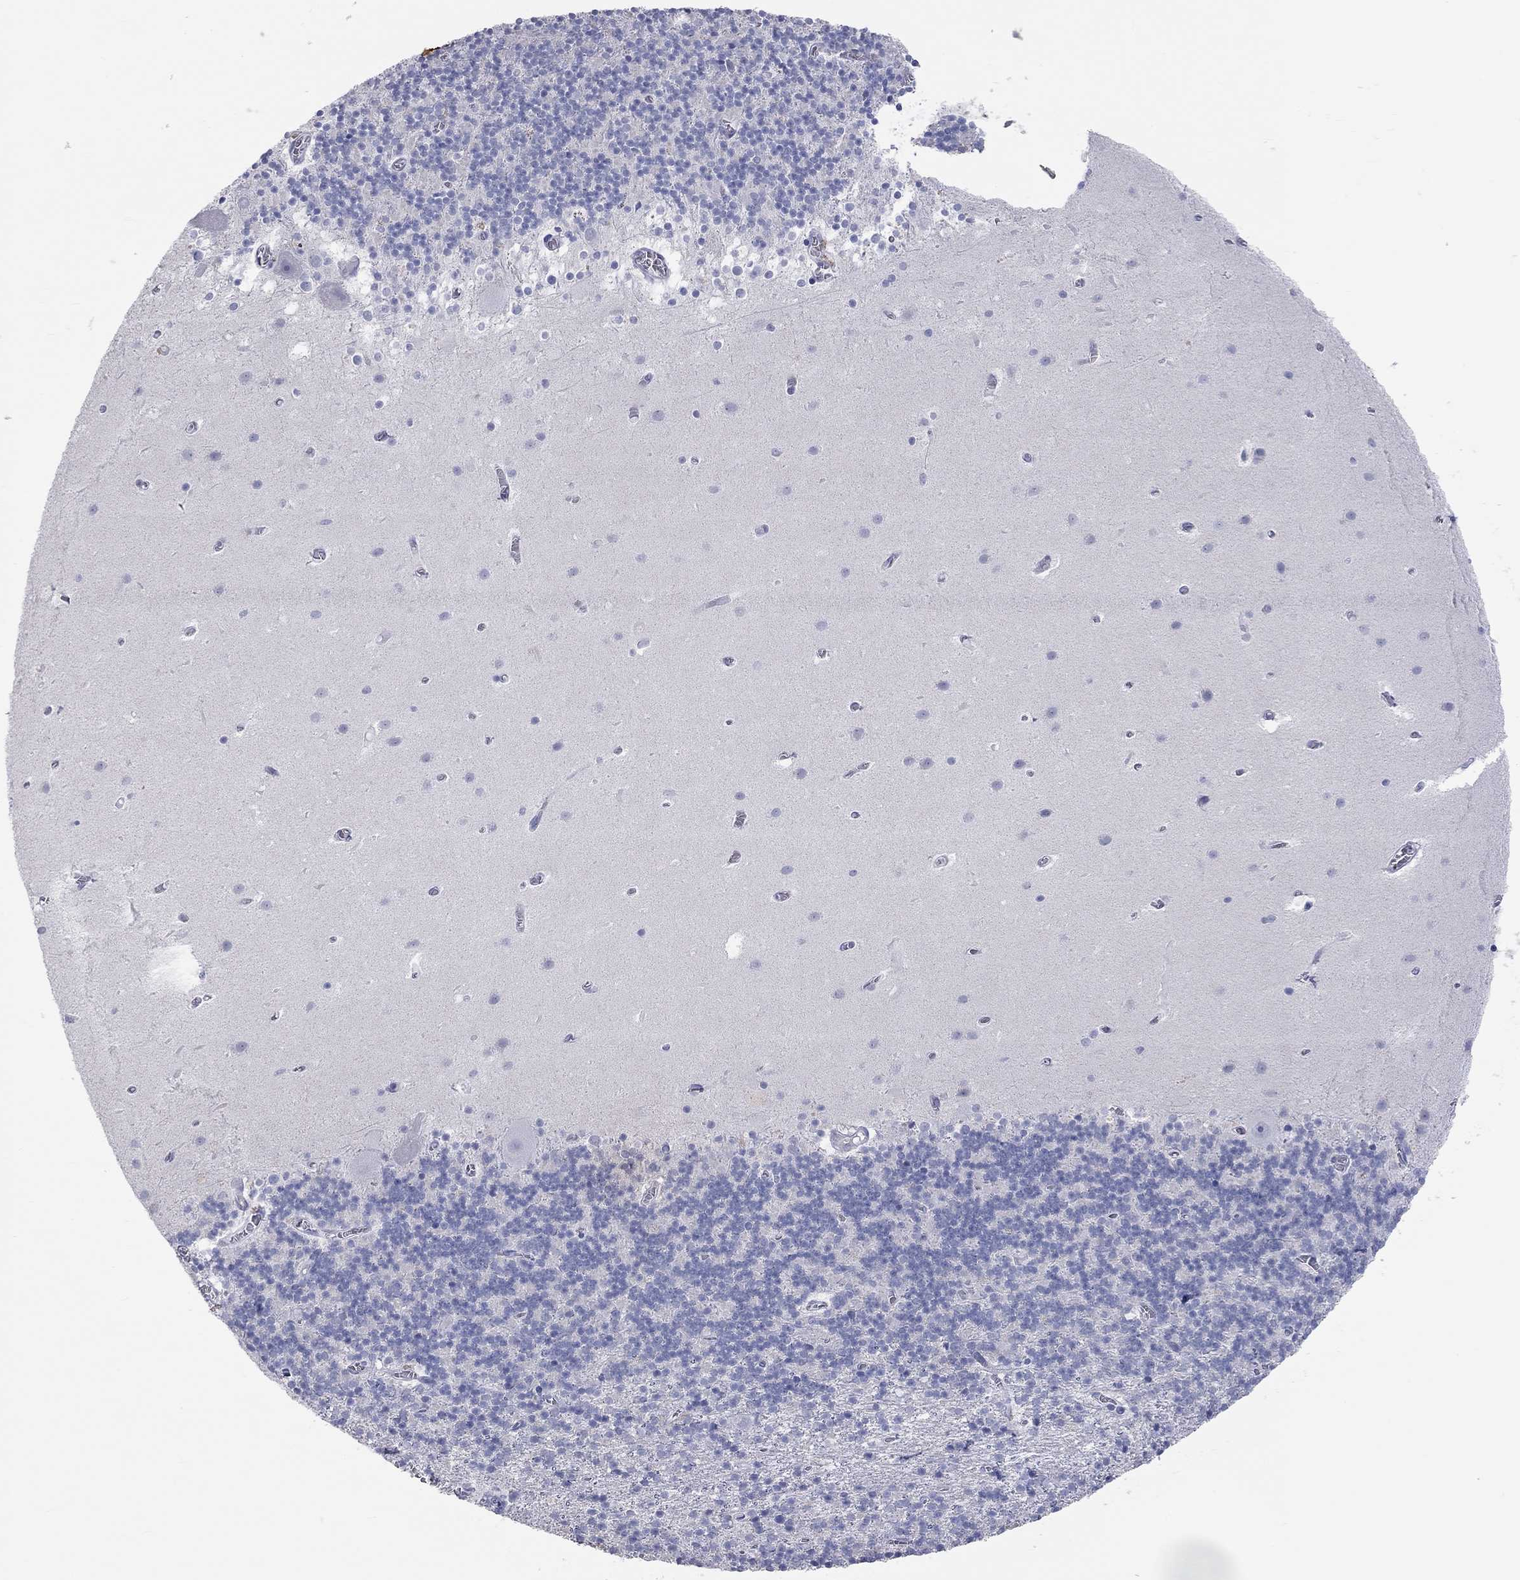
{"staining": {"intensity": "negative", "quantity": "none", "location": "none"}, "tissue": "cerebellum", "cell_type": "Cells in granular layer", "image_type": "normal", "snomed": [{"axis": "morphology", "description": "Normal tissue, NOS"}, {"axis": "topography", "description": "Cerebellum"}], "caption": "This is a histopathology image of immunohistochemistry staining of normal cerebellum, which shows no expression in cells in granular layer.", "gene": "AK8", "patient": {"sex": "male", "age": 70}}